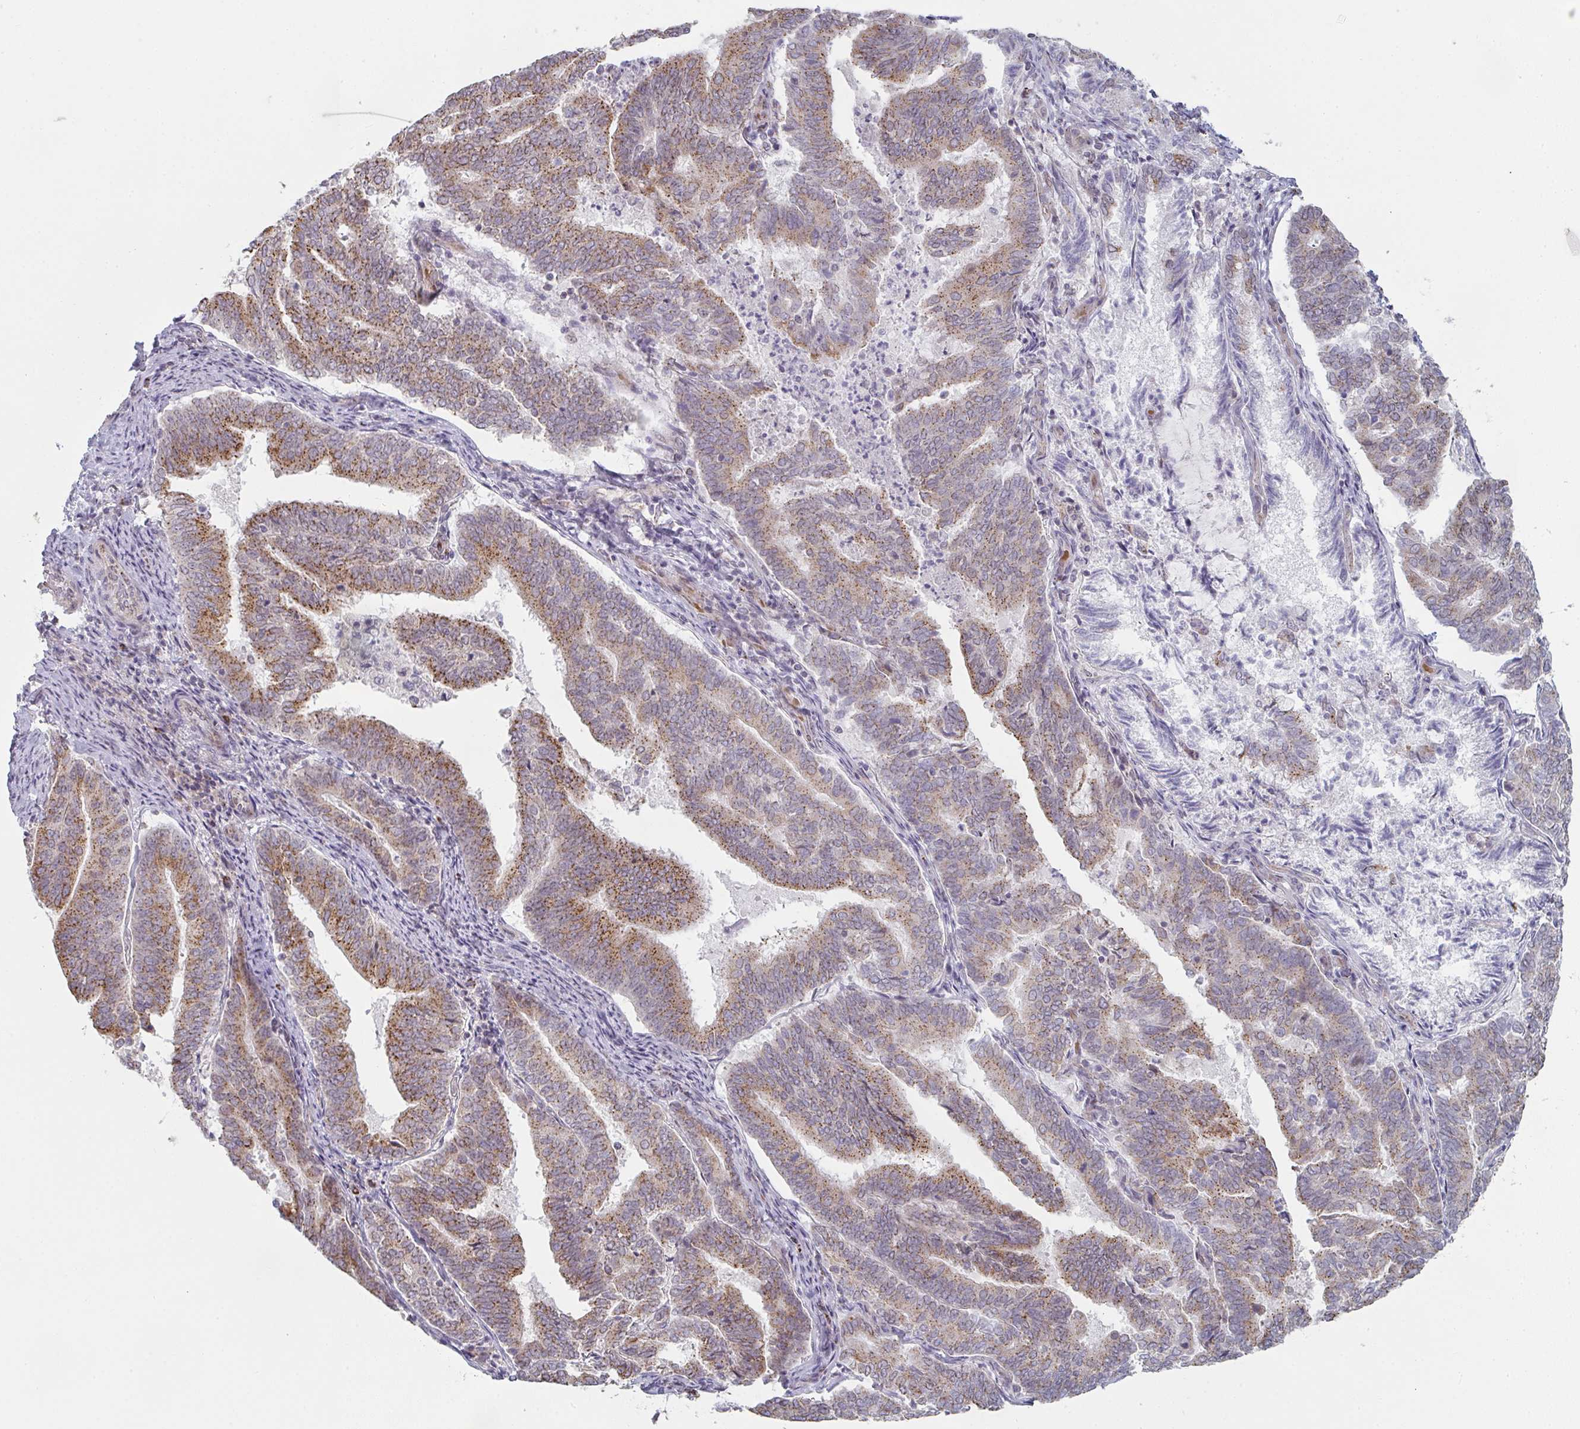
{"staining": {"intensity": "moderate", "quantity": ">75%", "location": "cytoplasmic/membranous"}, "tissue": "endometrial cancer", "cell_type": "Tumor cells", "image_type": "cancer", "snomed": [{"axis": "morphology", "description": "Adenocarcinoma, NOS"}, {"axis": "topography", "description": "Endometrium"}], "caption": "An image of human endometrial adenocarcinoma stained for a protein demonstrates moderate cytoplasmic/membranous brown staining in tumor cells. (DAB IHC, brown staining for protein, blue staining for nuclei).", "gene": "ZNF526", "patient": {"sex": "female", "age": 80}}